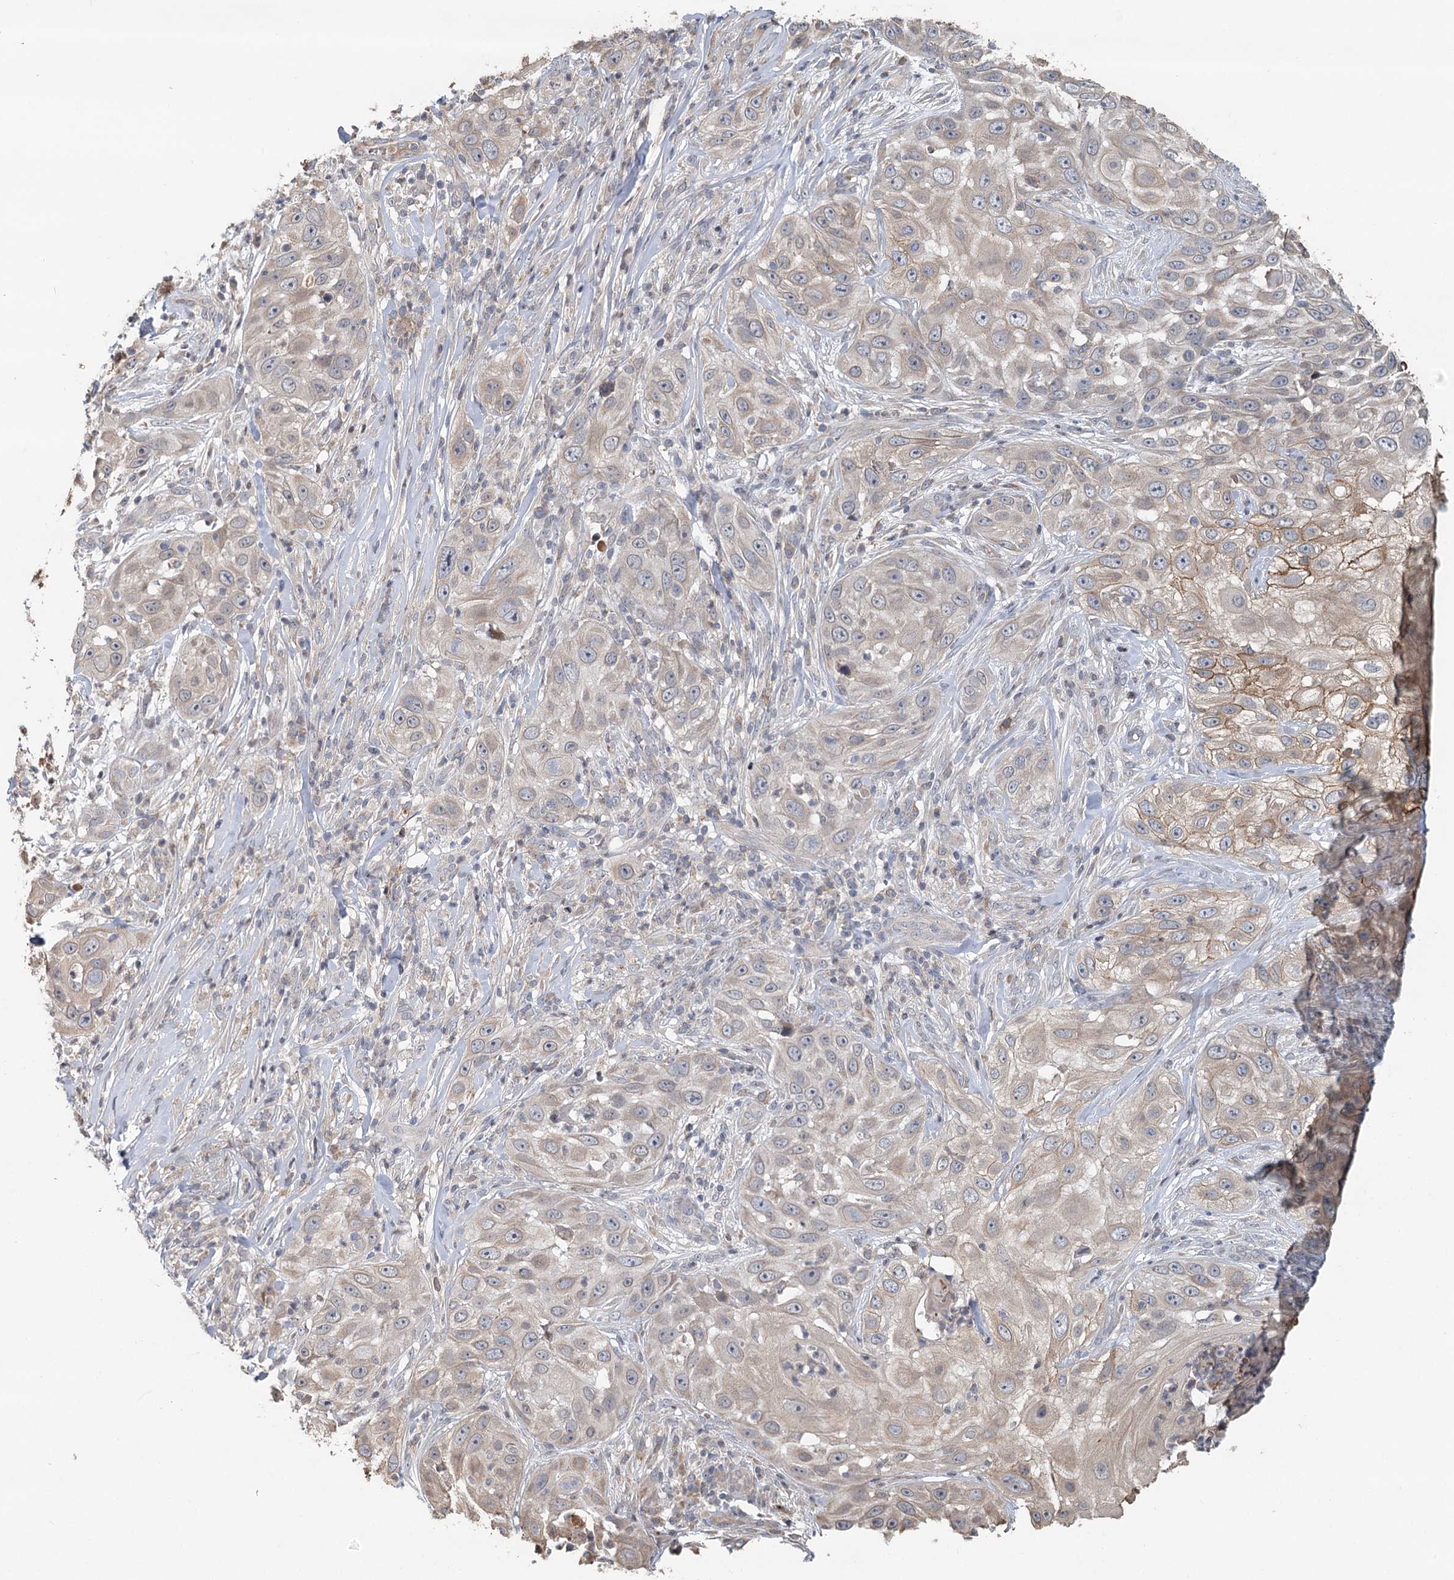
{"staining": {"intensity": "moderate", "quantity": "<25%", "location": "cytoplasmic/membranous"}, "tissue": "skin cancer", "cell_type": "Tumor cells", "image_type": "cancer", "snomed": [{"axis": "morphology", "description": "Squamous cell carcinoma, NOS"}, {"axis": "topography", "description": "Skin"}], "caption": "A low amount of moderate cytoplasmic/membranous staining is identified in about <25% of tumor cells in skin cancer tissue. The protein is shown in brown color, while the nuclei are stained blue.", "gene": "RNF111", "patient": {"sex": "female", "age": 44}}